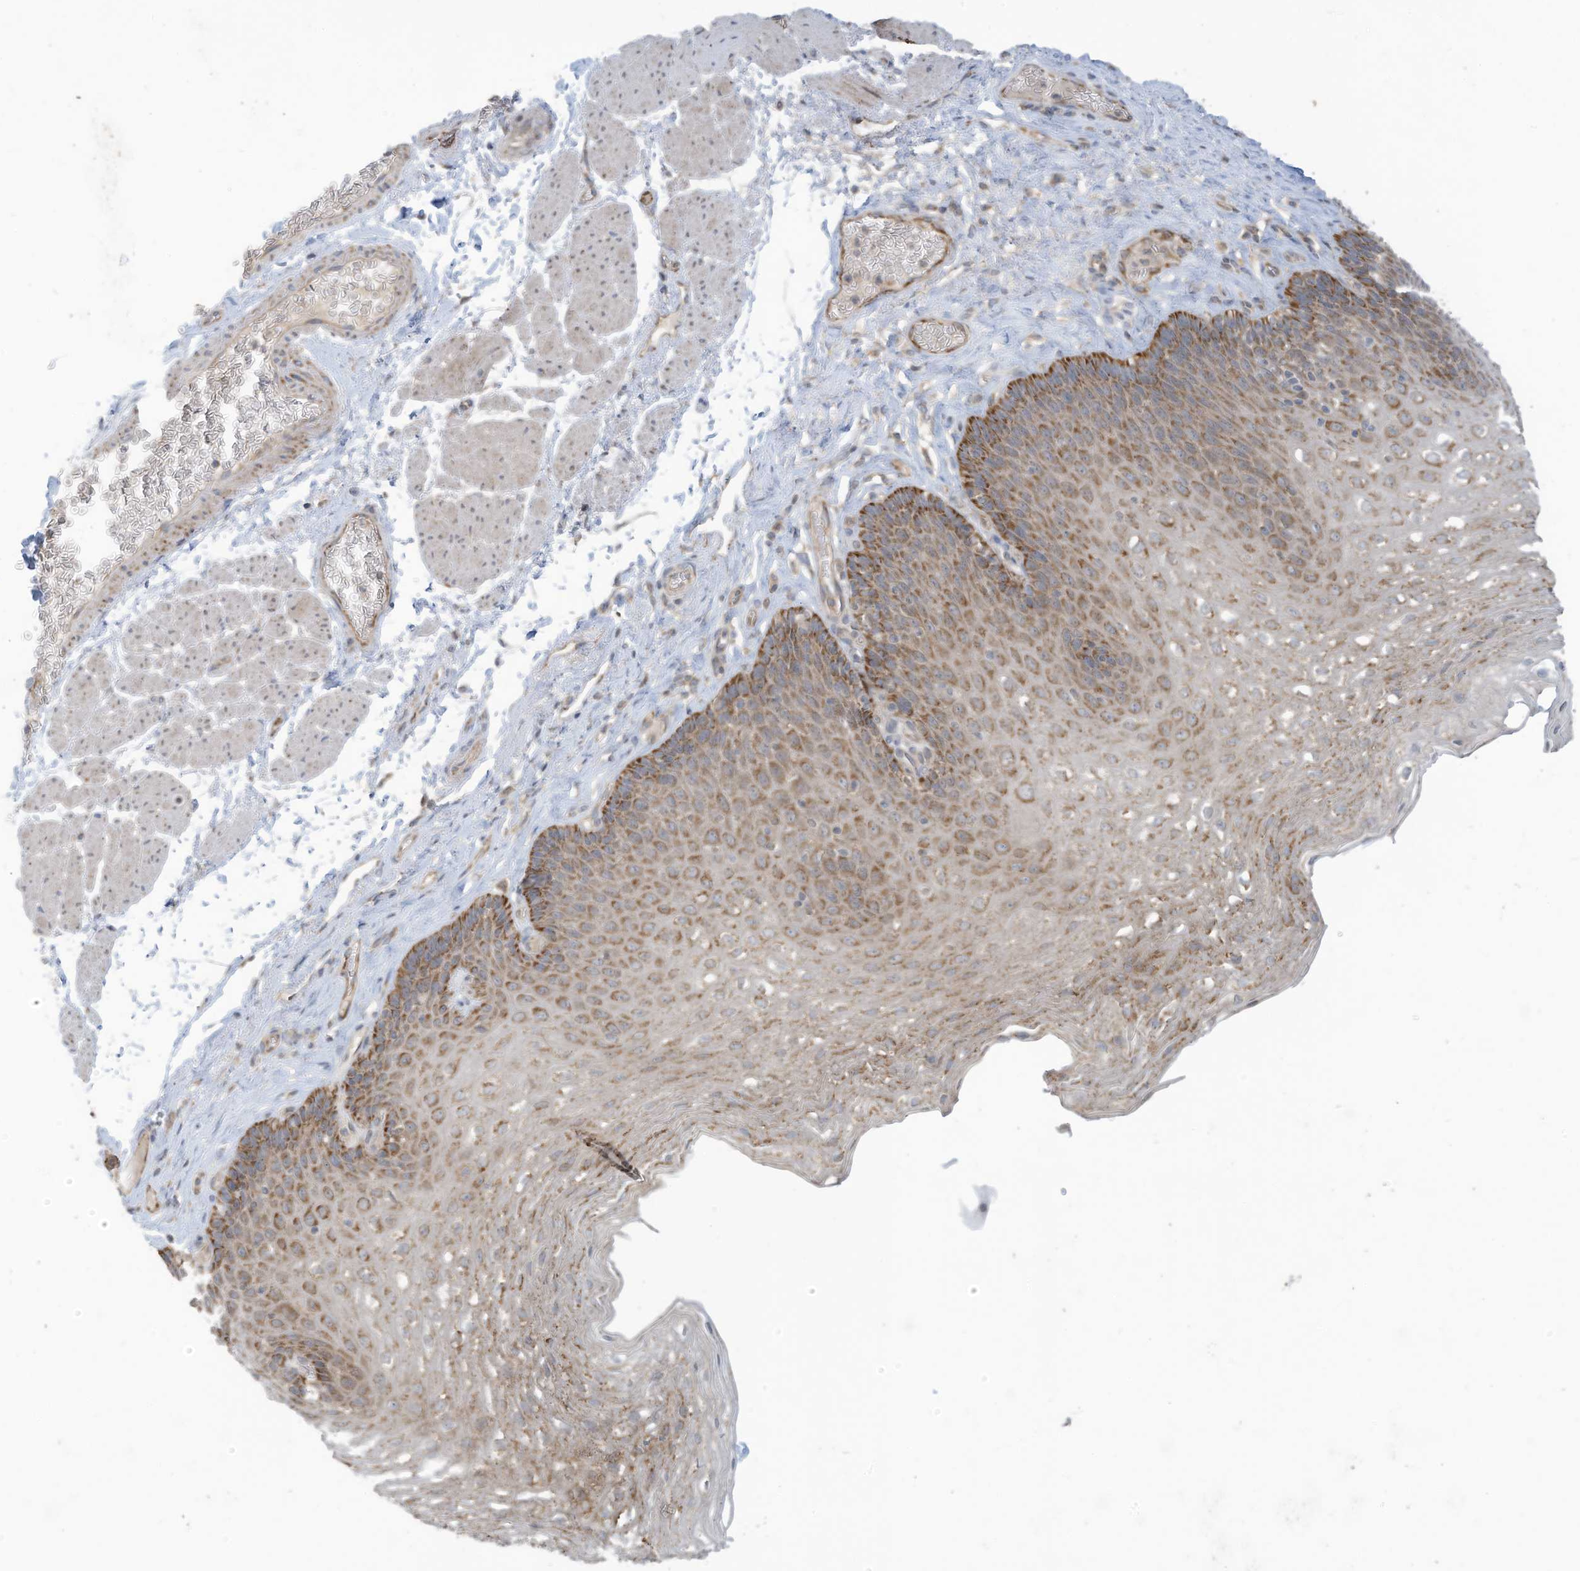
{"staining": {"intensity": "moderate", "quantity": ">75%", "location": "cytoplasmic/membranous"}, "tissue": "esophagus", "cell_type": "Squamous epithelial cells", "image_type": "normal", "snomed": [{"axis": "morphology", "description": "Normal tissue, NOS"}, {"axis": "topography", "description": "Esophagus"}], "caption": "Immunohistochemical staining of normal esophagus displays medium levels of moderate cytoplasmic/membranous expression in approximately >75% of squamous epithelial cells. (Stains: DAB (3,3'-diaminobenzidine) in brown, nuclei in blue, Microscopy: brightfield microscopy at high magnification).", "gene": "SCGB1D2", "patient": {"sex": "female", "age": 66}}